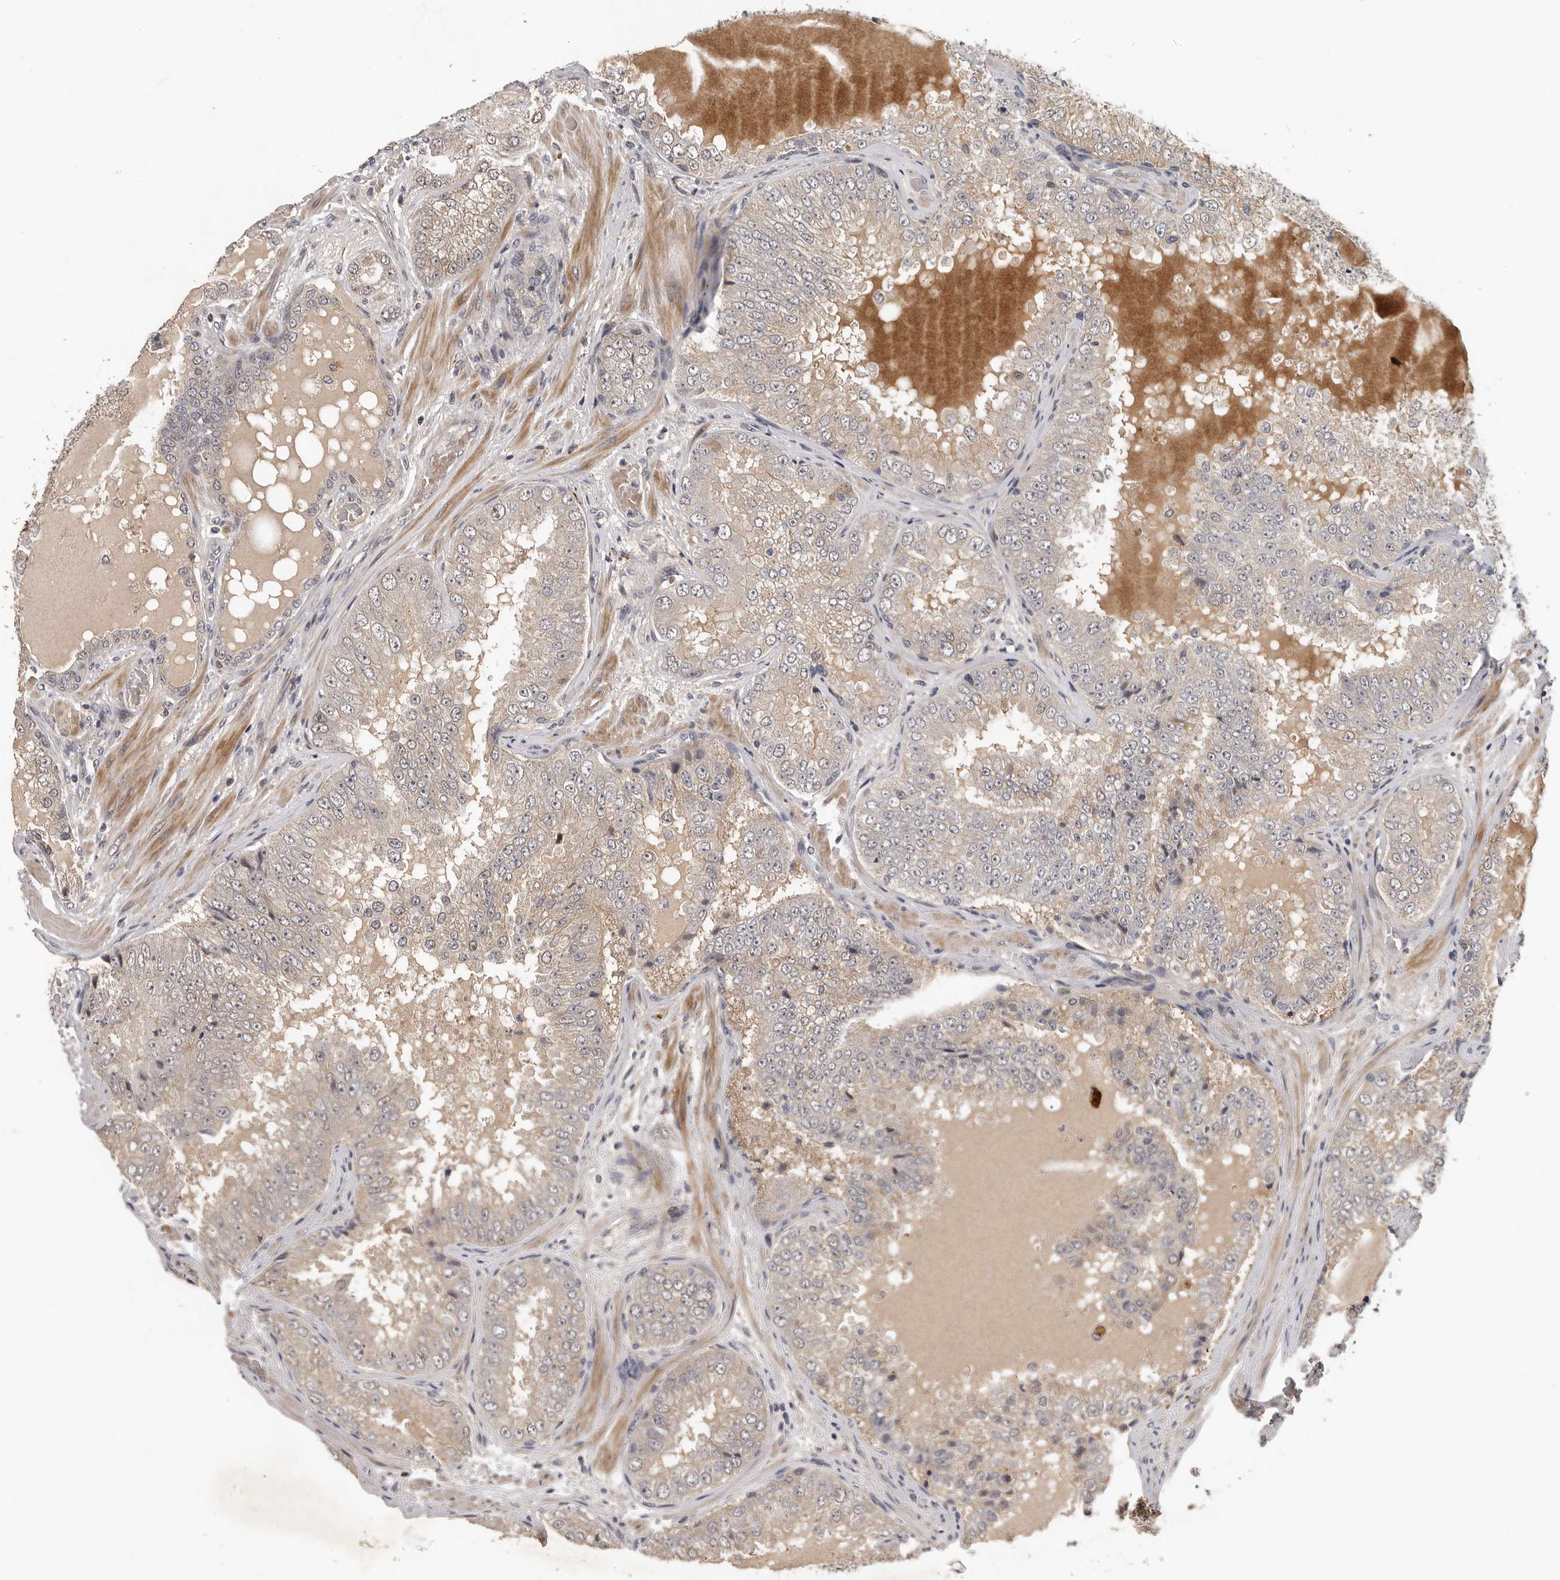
{"staining": {"intensity": "negative", "quantity": "none", "location": "none"}, "tissue": "prostate cancer", "cell_type": "Tumor cells", "image_type": "cancer", "snomed": [{"axis": "morphology", "description": "Adenocarcinoma, High grade"}, {"axis": "topography", "description": "Prostate"}], "caption": "The histopathology image reveals no staining of tumor cells in prostate cancer (high-grade adenocarcinoma).", "gene": "HENMT1", "patient": {"sex": "male", "age": 58}}